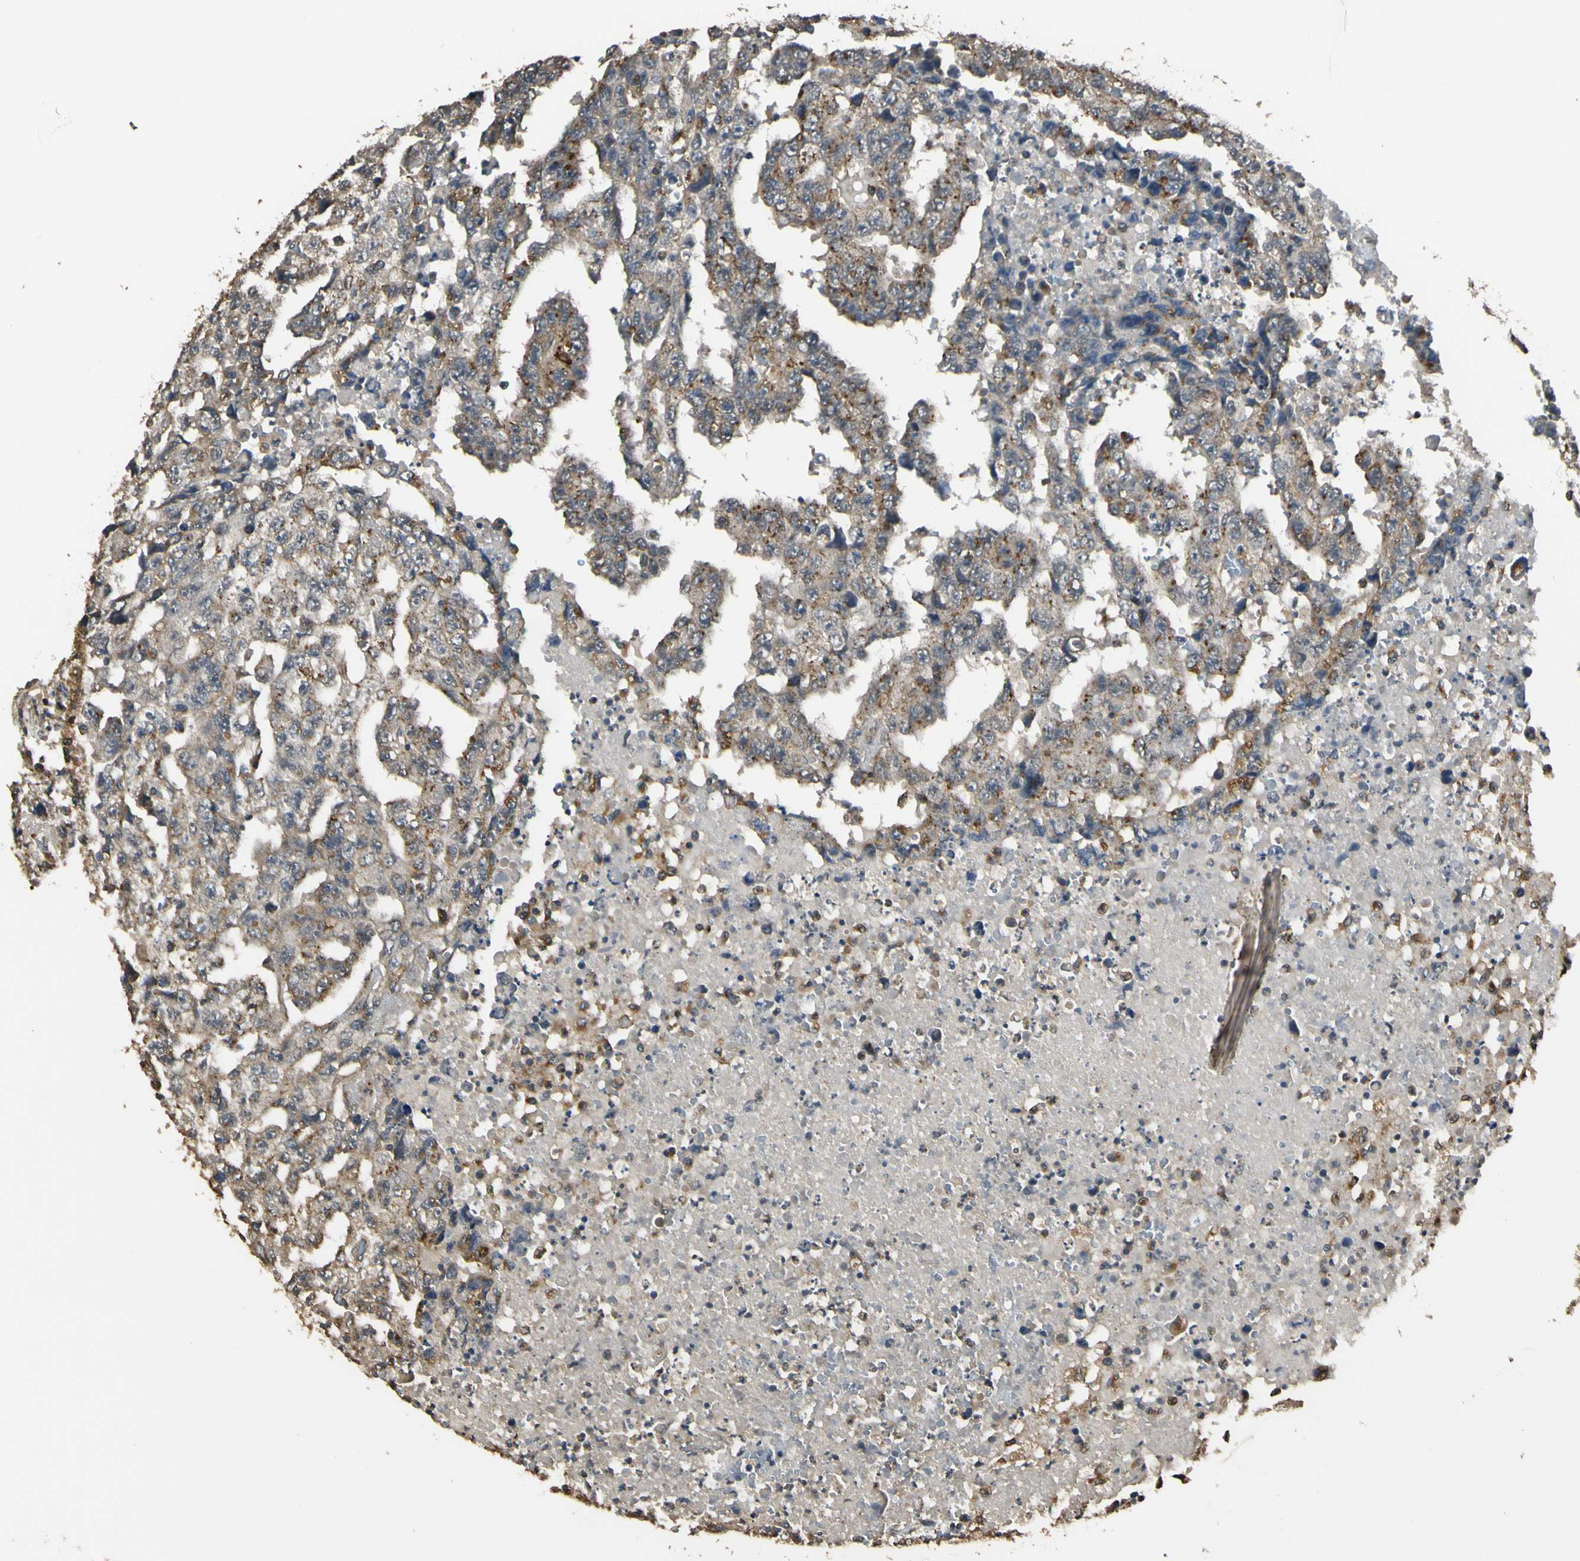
{"staining": {"intensity": "moderate", "quantity": "<25%", "location": "cytoplasmic/membranous"}, "tissue": "testis cancer", "cell_type": "Tumor cells", "image_type": "cancer", "snomed": [{"axis": "morphology", "description": "Necrosis, NOS"}, {"axis": "morphology", "description": "Carcinoma, Embryonal, NOS"}, {"axis": "topography", "description": "Testis"}], "caption": "About <25% of tumor cells in testis cancer (embryonal carcinoma) display moderate cytoplasmic/membranous protein staining as visualized by brown immunohistochemical staining.", "gene": "LAMTOR1", "patient": {"sex": "male", "age": 19}}